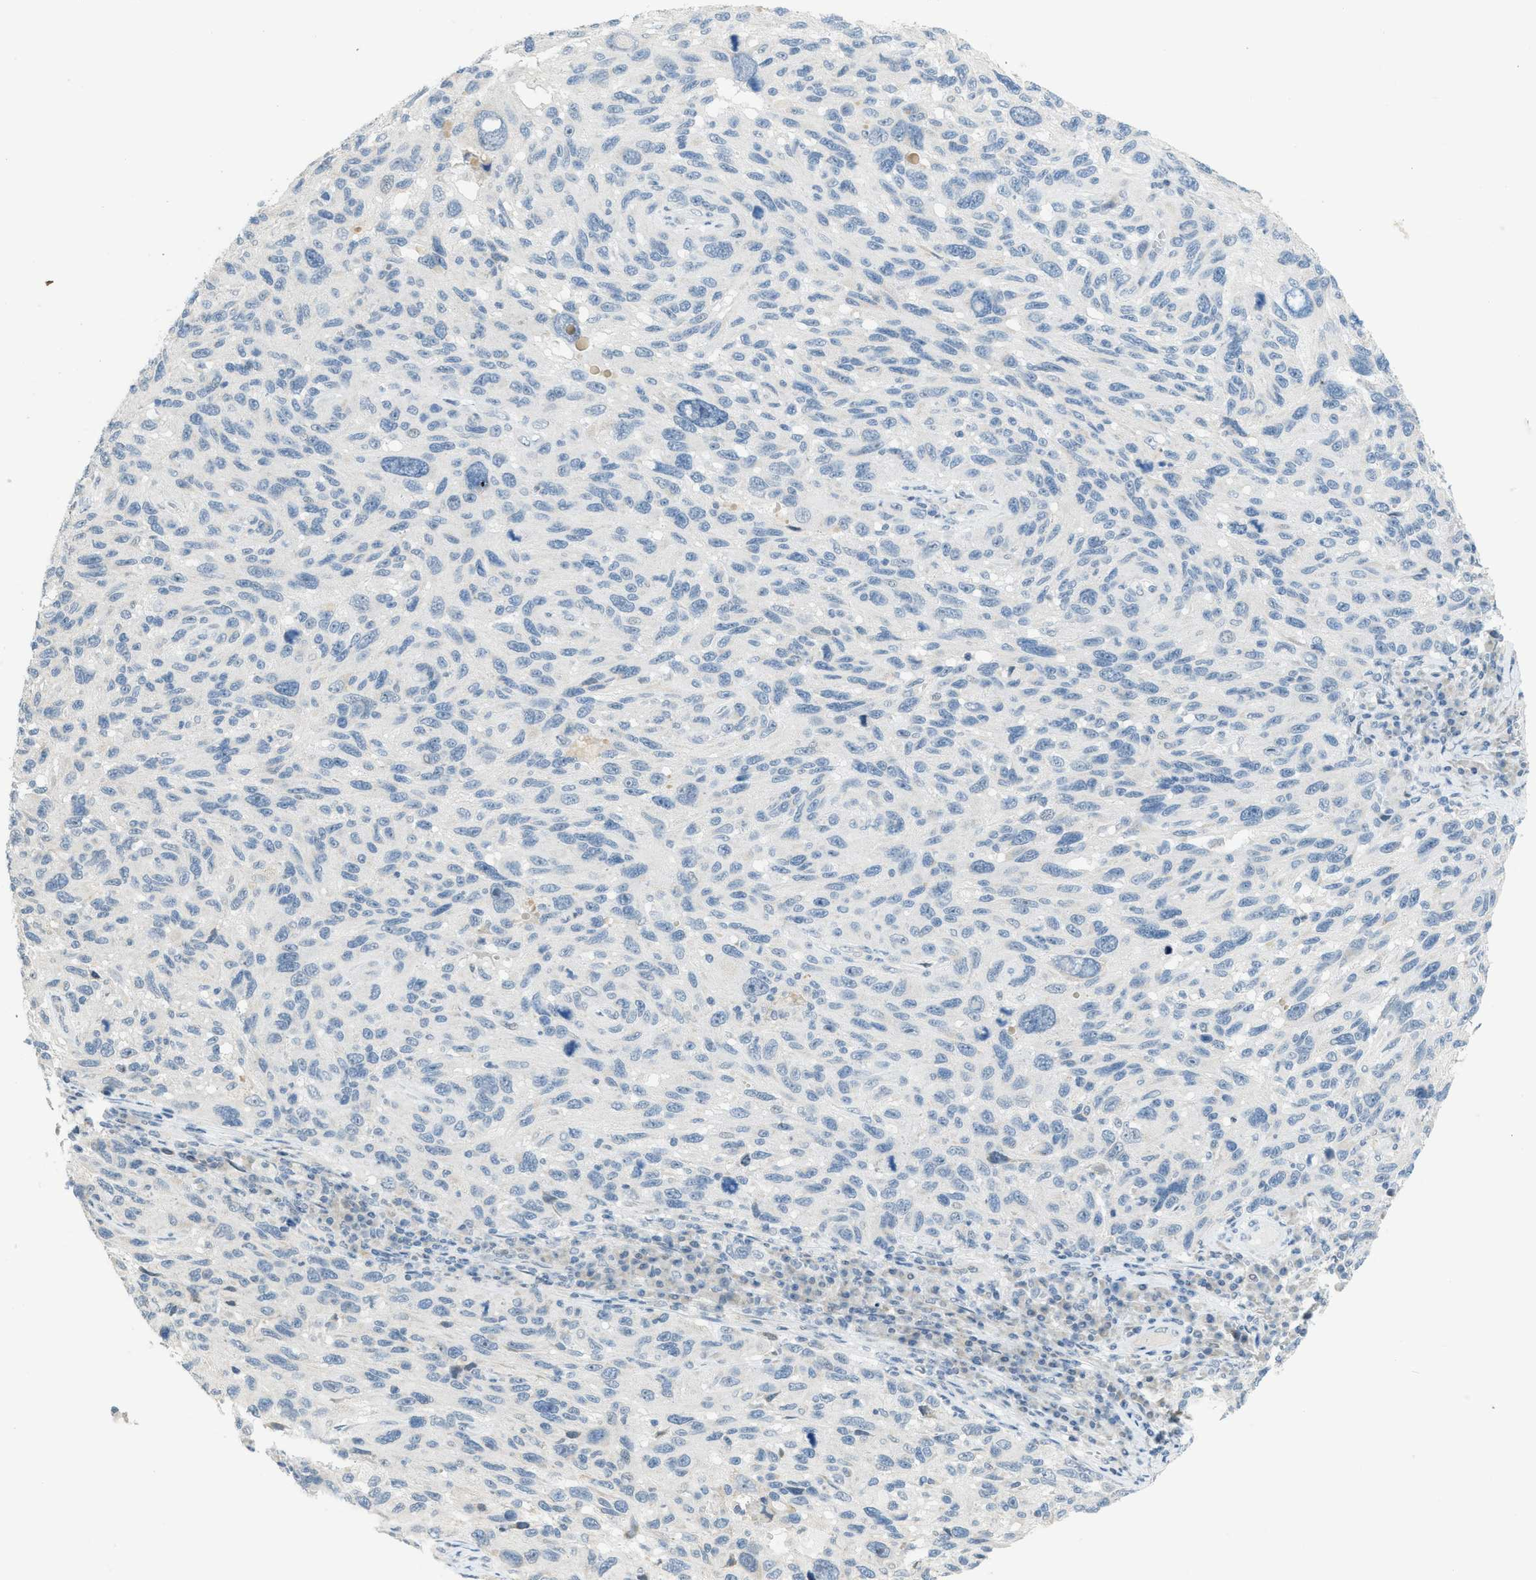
{"staining": {"intensity": "negative", "quantity": "none", "location": "none"}, "tissue": "melanoma", "cell_type": "Tumor cells", "image_type": "cancer", "snomed": [{"axis": "morphology", "description": "Malignant melanoma, NOS"}, {"axis": "topography", "description": "Skin"}], "caption": "An image of melanoma stained for a protein demonstrates no brown staining in tumor cells.", "gene": "TXNDC2", "patient": {"sex": "male", "age": 53}}